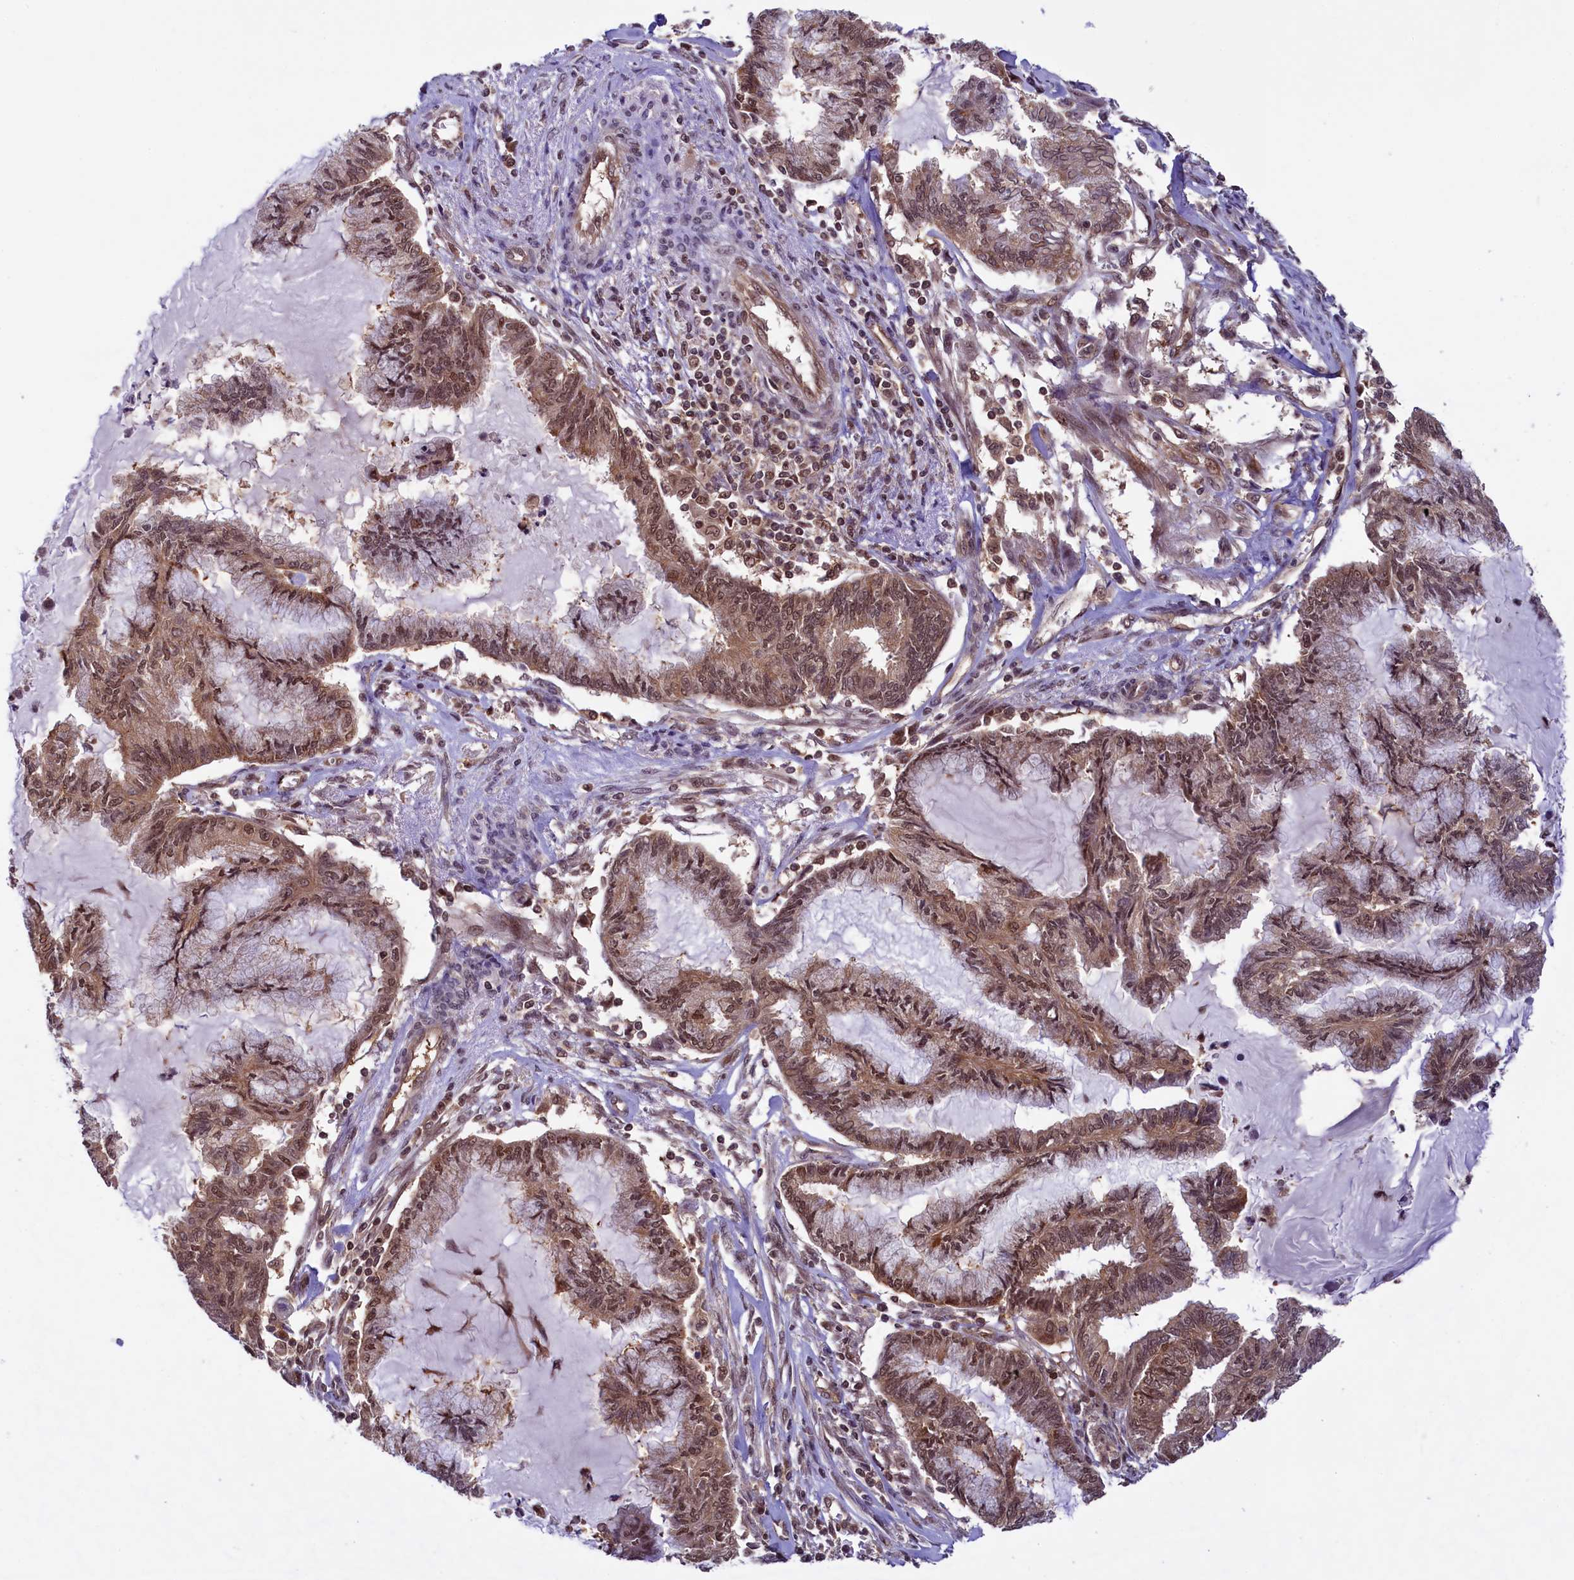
{"staining": {"intensity": "moderate", "quantity": ">75%", "location": "cytoplasmic/membranous,nuclear"}, "tissue": "endometrial cancer", "cell_type": "Tumor cells", "image_type": "cancer", "snomed": [{"axis": "morphology", "description": "Adenocarcinoma, NOS"}, {"axis": "topography", "description": "Endometrium"}], "caption": "Endometrial cancer (adenocarcinoma) tissue displays moderate cytoplasmic/membranous and nuclear staining in about >75% of tumor cells, visualized by immunohistochemistry. The protein is shown in brown color, while the nuclei are stained blue.", "gene": "SLC7A6OS", "patient": {"sex": "female", "age": 86}}